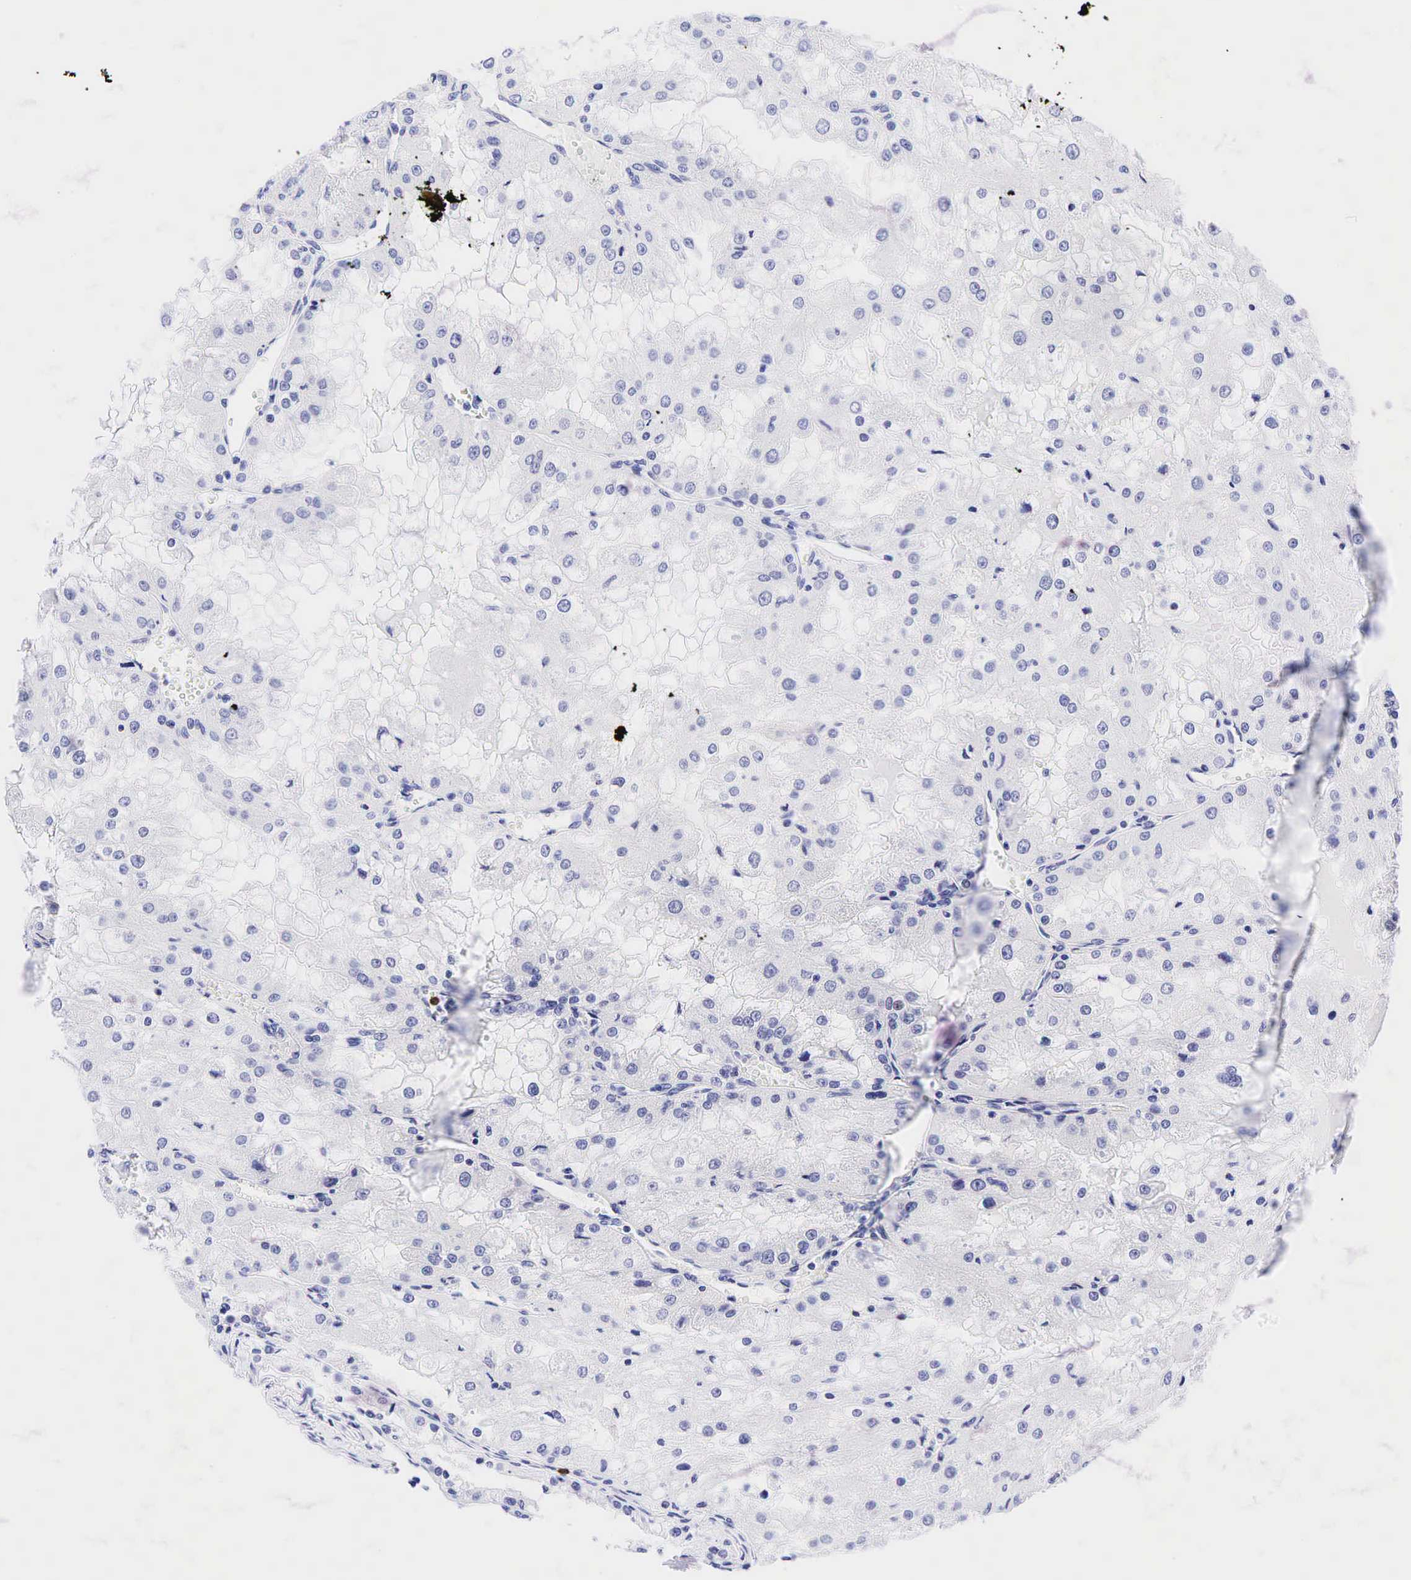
{"staining": {"intensity": "negative", "quantity": "none", "location": "none"}, "tissue": "renal cancer", "cell_type": "Tumor cells", "image_type": "cancer", "snomed": [{"axis": "morphology", "description": "Adenocarcinoma, NOS"}, {"axis": "topography", "description": "Kidney"}], "caption": "There is no significant expression in tumor cells of renal adenocarcinoma.", "gene": "CD79A", "patient": {"sex": "female", "age": 74}}